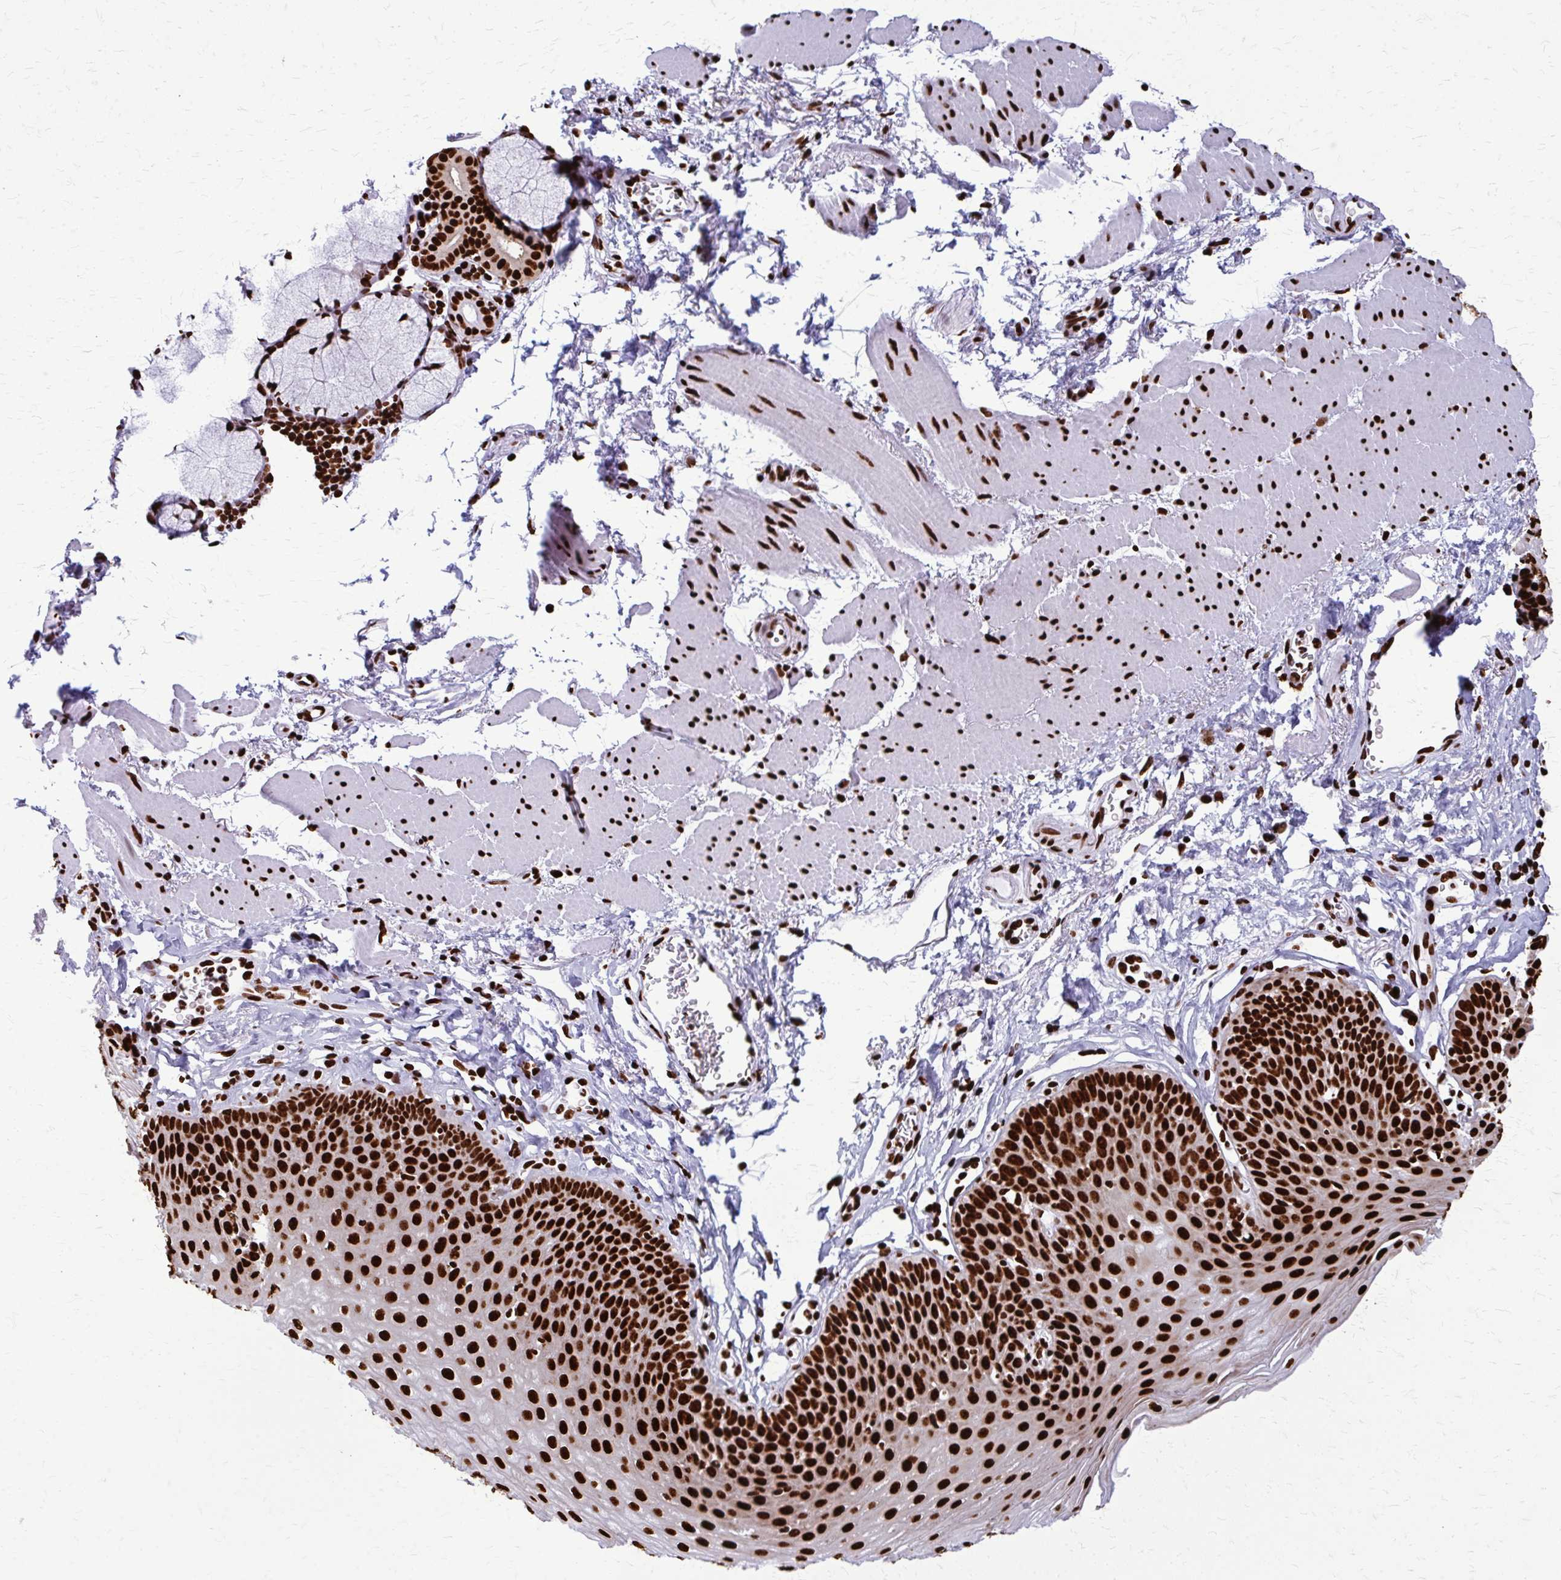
{"staining": {"intensity": "strong", "quantity": ">75%", "location": "nuclear"}, "tissue": "esophagus", "cell_type": "Squamous epithelial cells", "image_type": "normal", "snomed": [{"axis": "morphology", "description": "Normal tissue, NOS"}, {"axis": "topography", "description": "Esophagus"}], "caption": "A high amount of strong nuclear expression is present in about >75% of squamous epithelial cells in normal esophagus.", "gene": "SFPQ", "patient": {"sex": "female", "age": 81}}